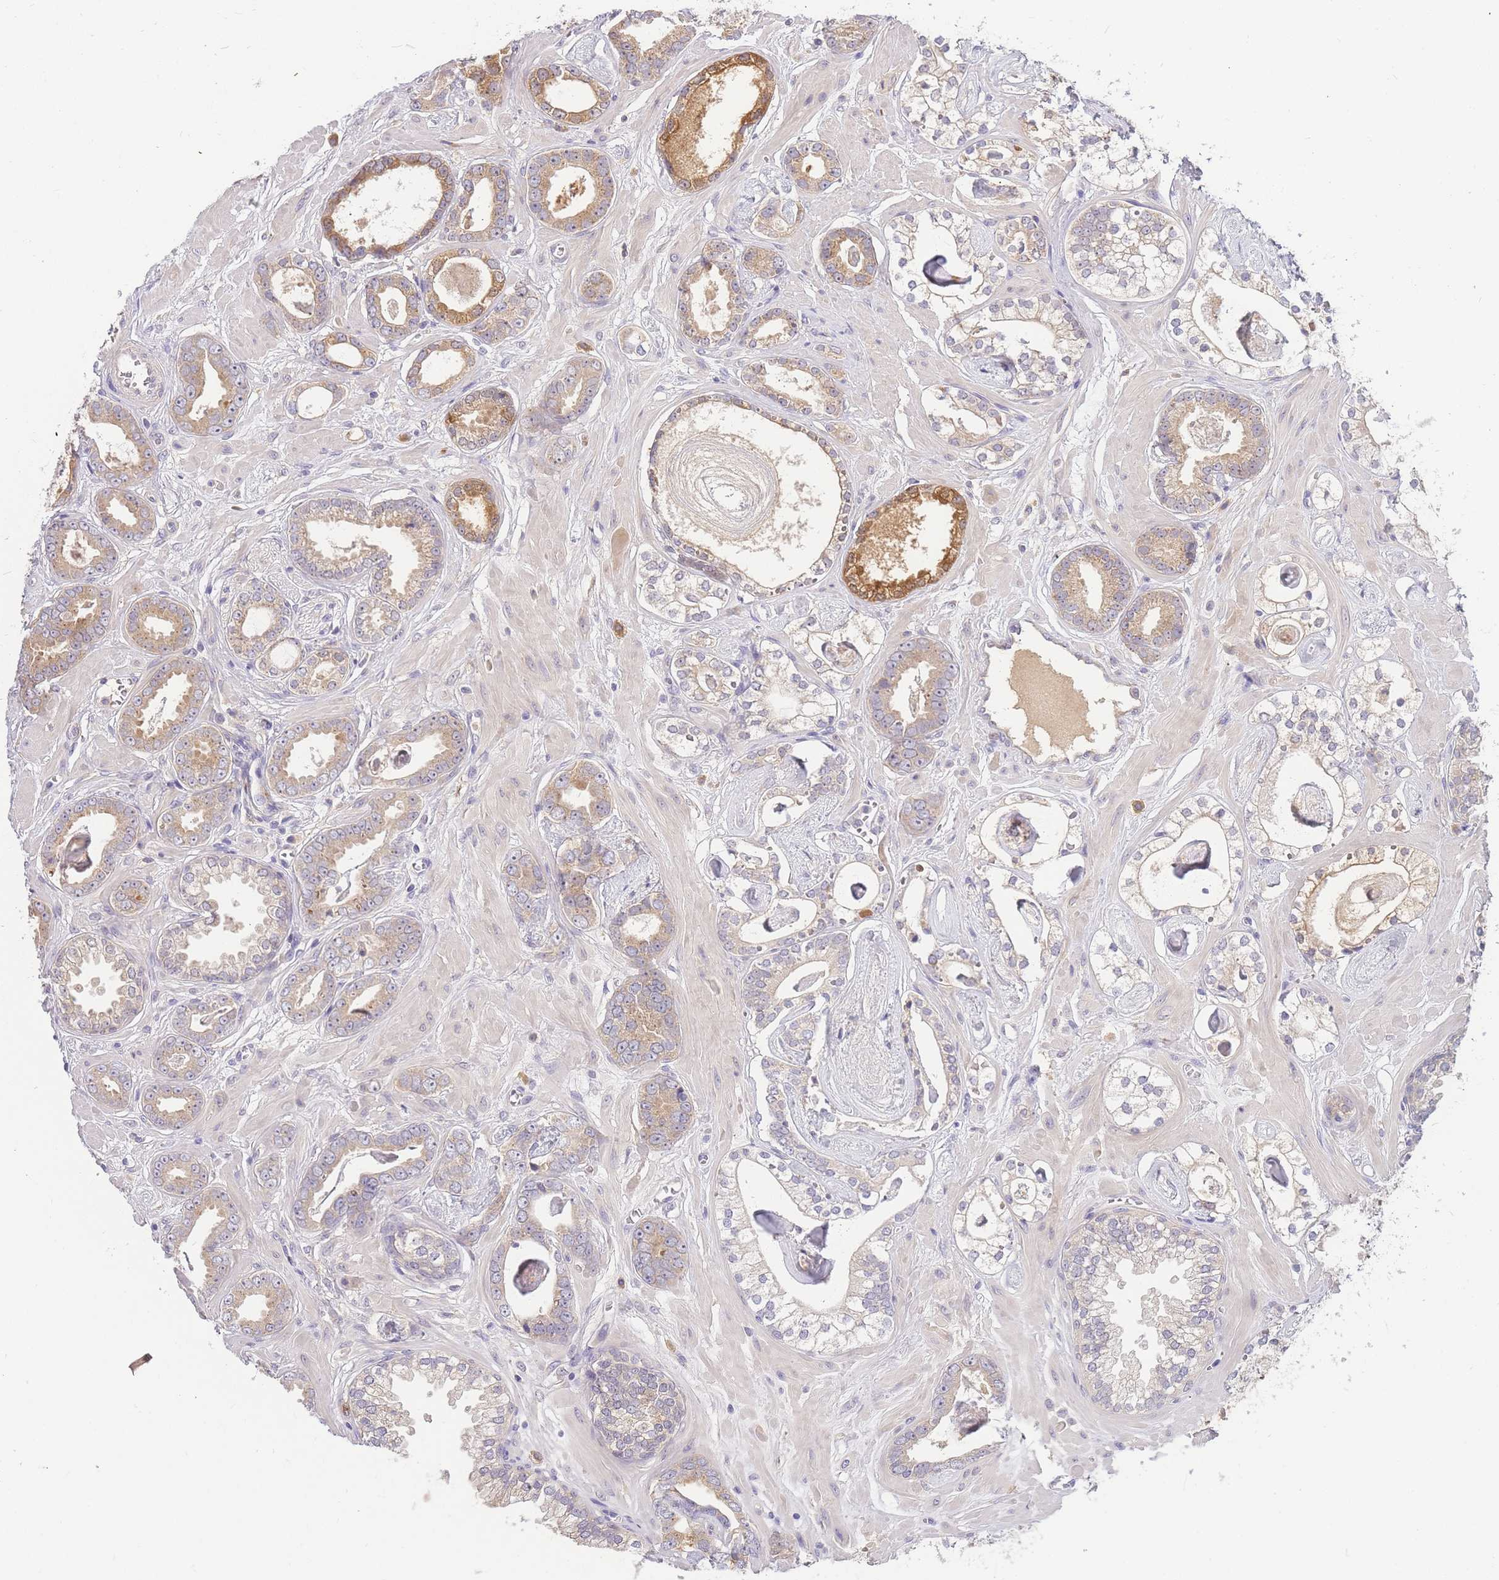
{"staining": {"intensity": "moderate", "quantity": "25%-75%", "location": "cytoplasmic/membranous"}, "tissue": "prostate cancer", "cell_type": "Tumor cells", "image_type": "cancer", "snomed": [{"axis": "morphology", "description": "Adenocarcinoma, Low grade"}, {"axis": "topography", "description": "Prostate"}], "caption": "A histopathology image of human adenocarcinoma (low-grade) (prostate) stained for a protein reveals moderate cytoplasmic/membranous brown staining in tumor cells.", "gene": "ZNF577", "patient": {"sex": "male", "age": 60}}